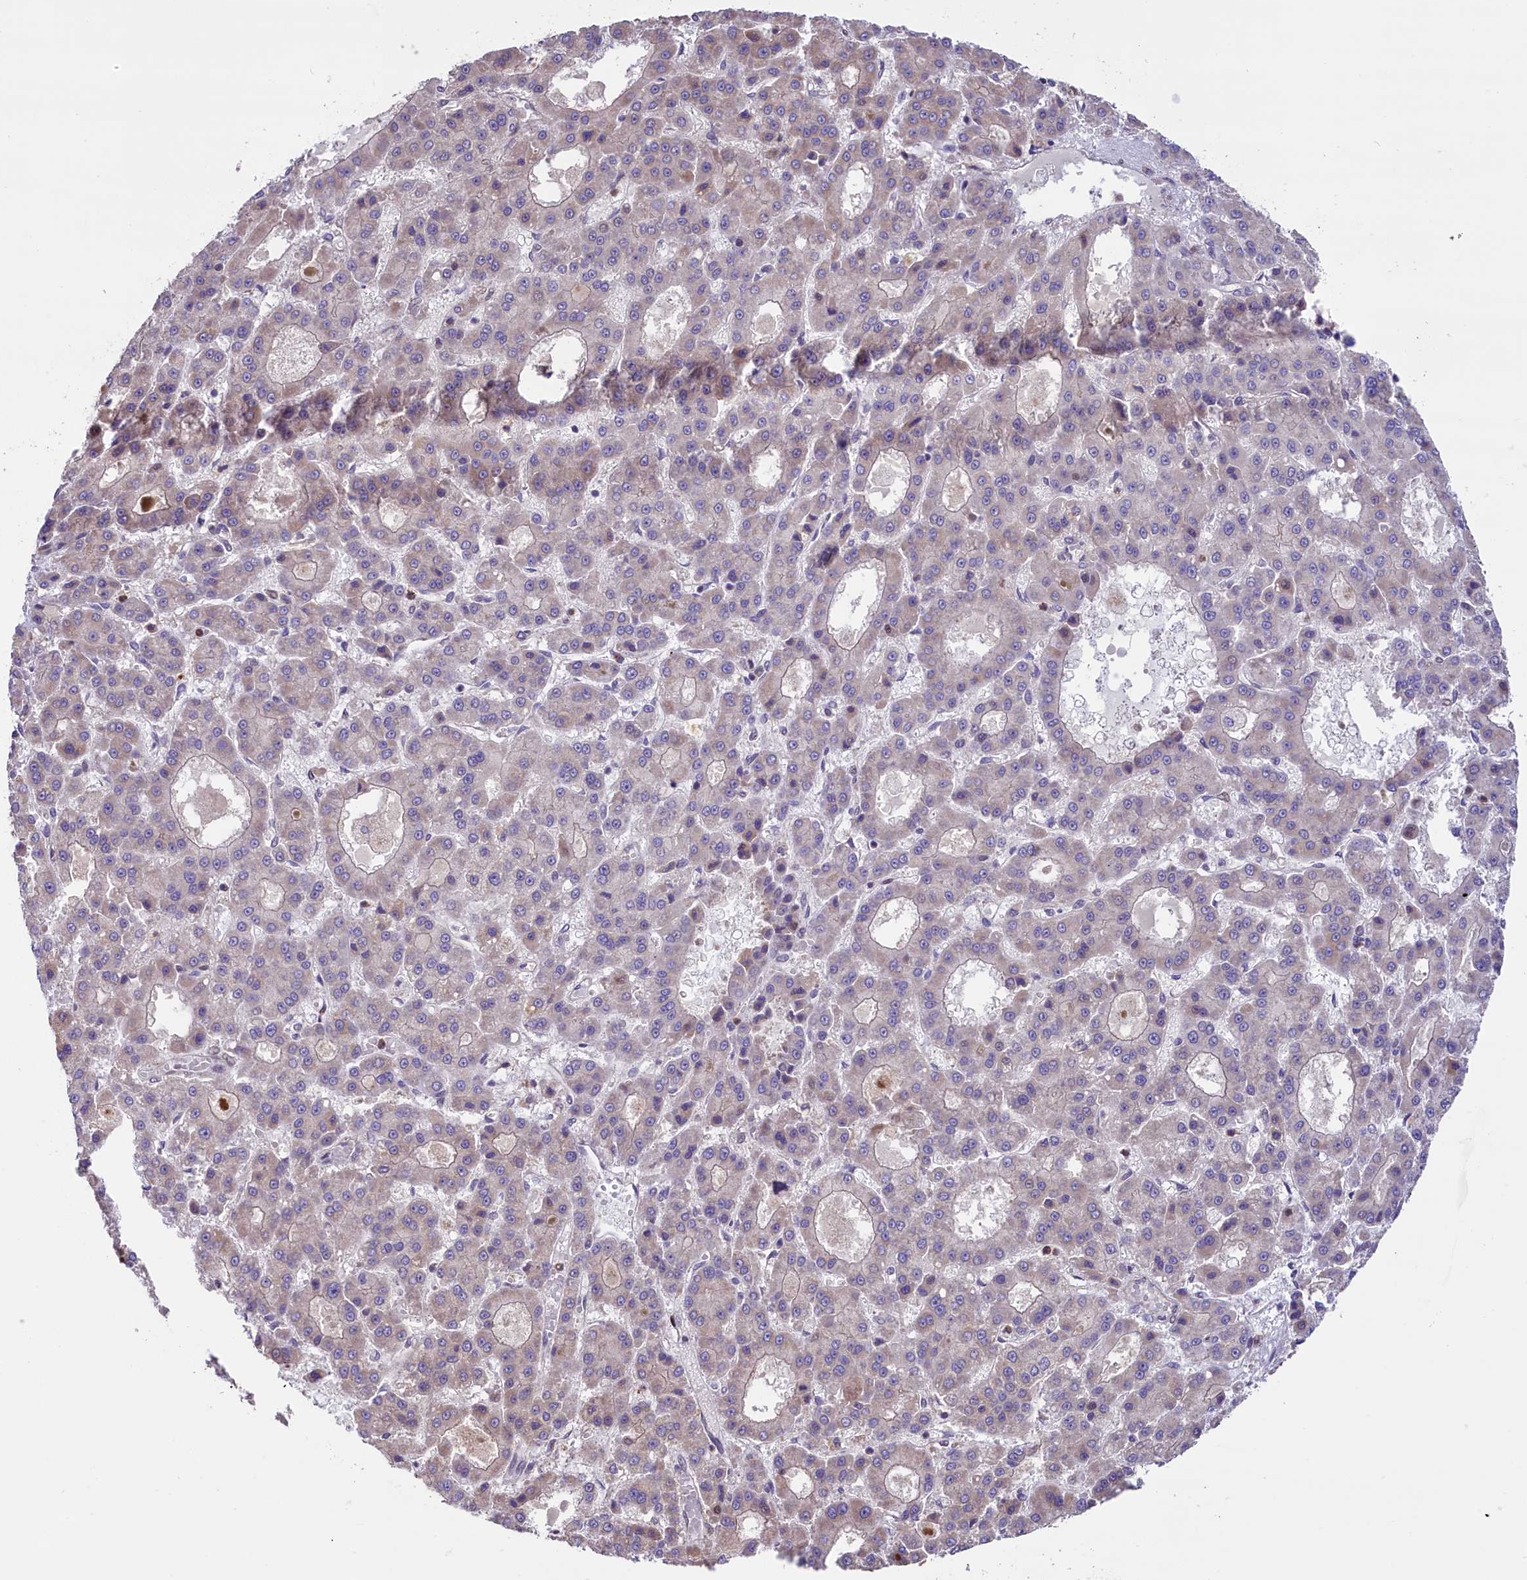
{"staining": {"intensity": "negative", "quantity": "none", "location": "none"}, "tissue": "liver cancer", "cell_type": "Tumor cells", "image_type": "cancer", "snomed": [{"axis": "morphology", "description": "Carcinoma, Hepatocellular, NOS"}, {"axis": "topography", "description": "Liver"}], "caption": "A histopathology image of liver cancer (hepatocellular carcinoma) stained for a protein demonstrates no brown staining in tumor cells.", "gene": "RIC8A", "patient": {"sex": "male", "age": 70}}